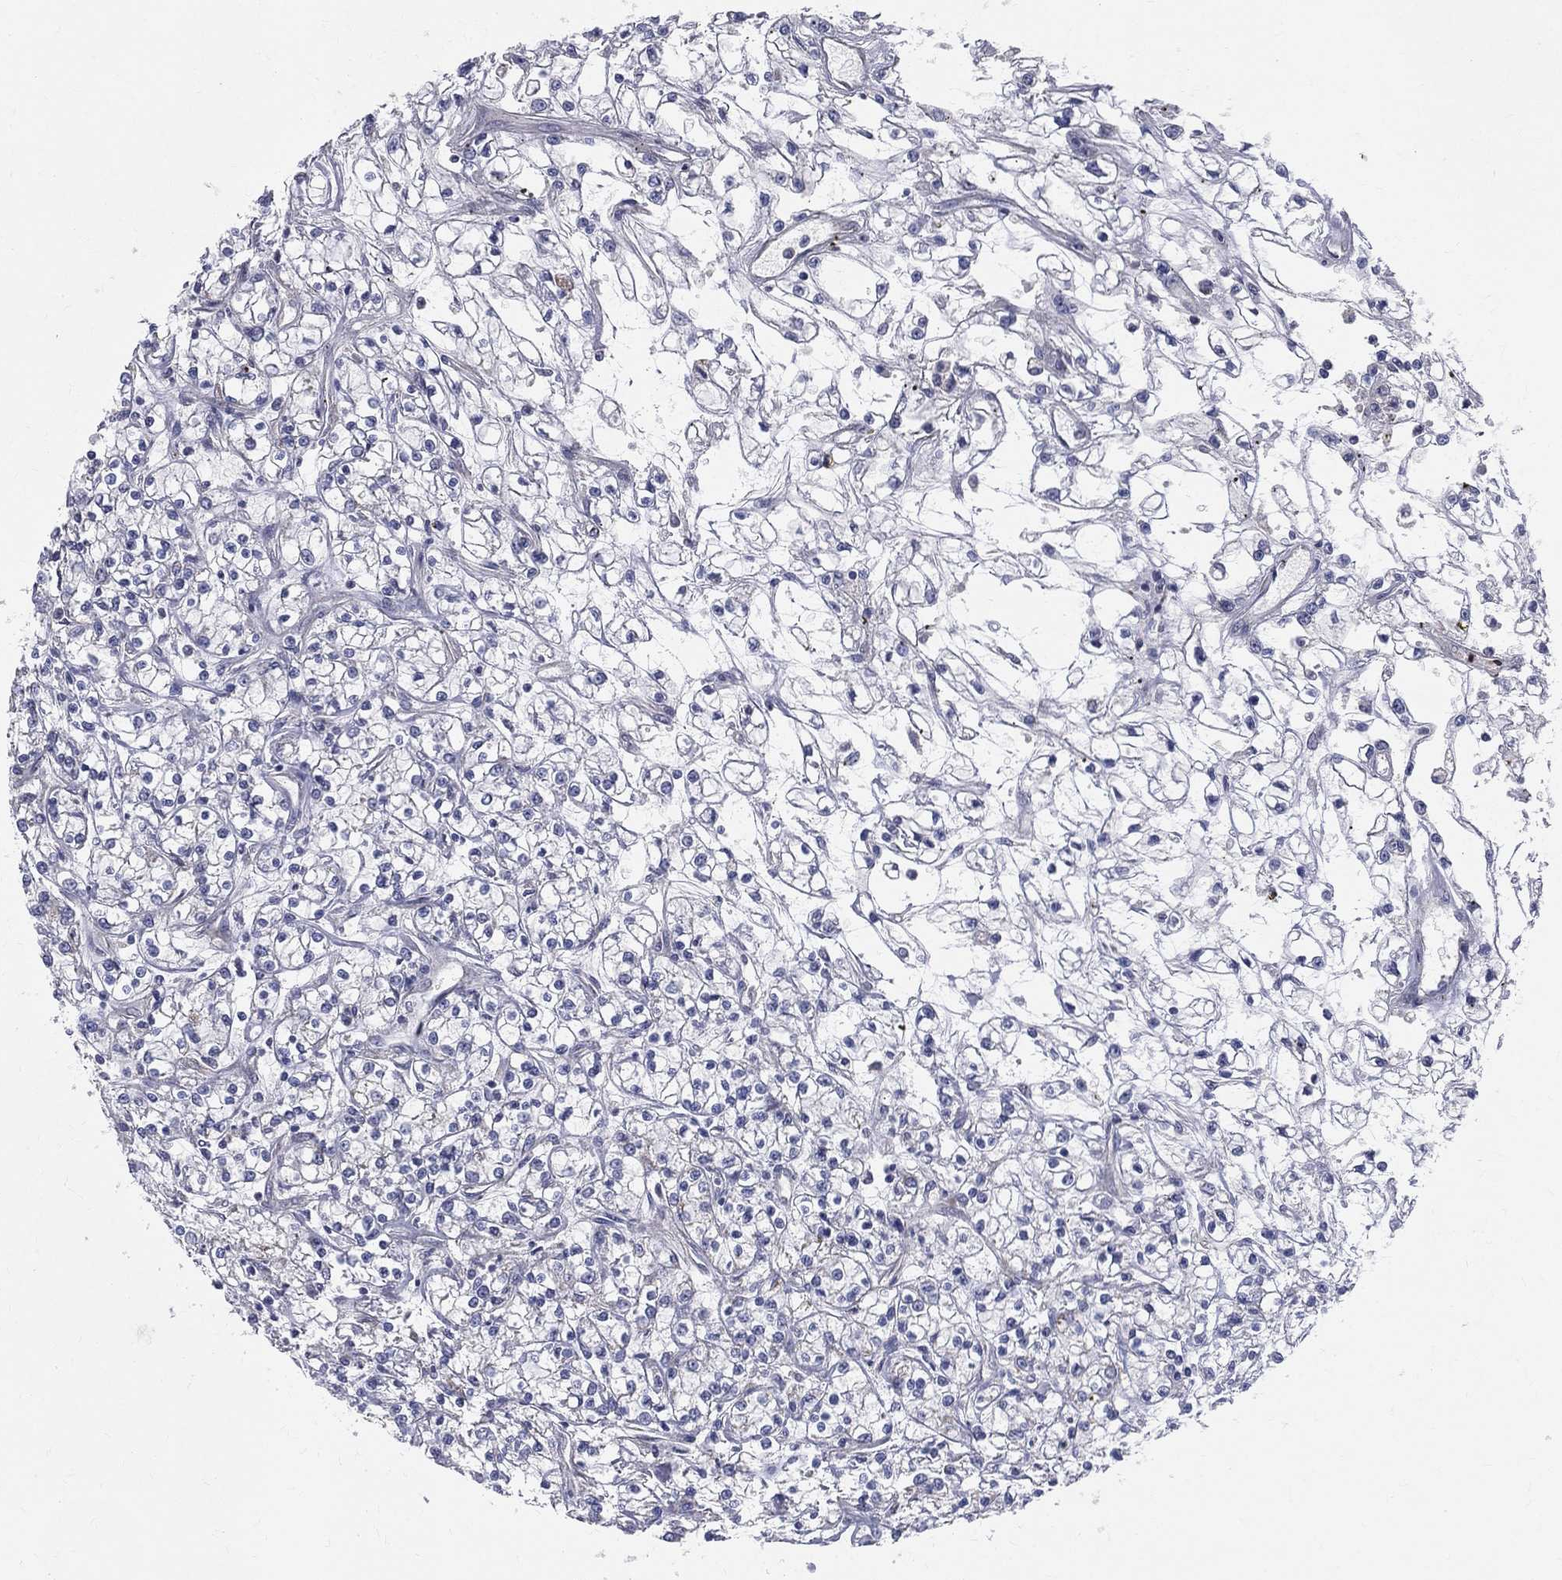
{"staining": {"intensity": "negative", "quantity": "none", "location": "none"}, "tissue": "renal cancer", "cell_type": "Tumor cells", "image_type": "cancer", "snomed": [{"axis": "morphology", "description": "Adenocarcinoma, NOS"}, {"axis": "topography", "description": "Kidney"}], "caption": "This photomicrograph is of adenocarcinoma (renal) stained with IHC to label a protein in brown with the nuclei are counter-stained blue. There is no expression in tumor cells.", "gene": "POMZP3", "patient": {"sex": "female", "age": 59}}